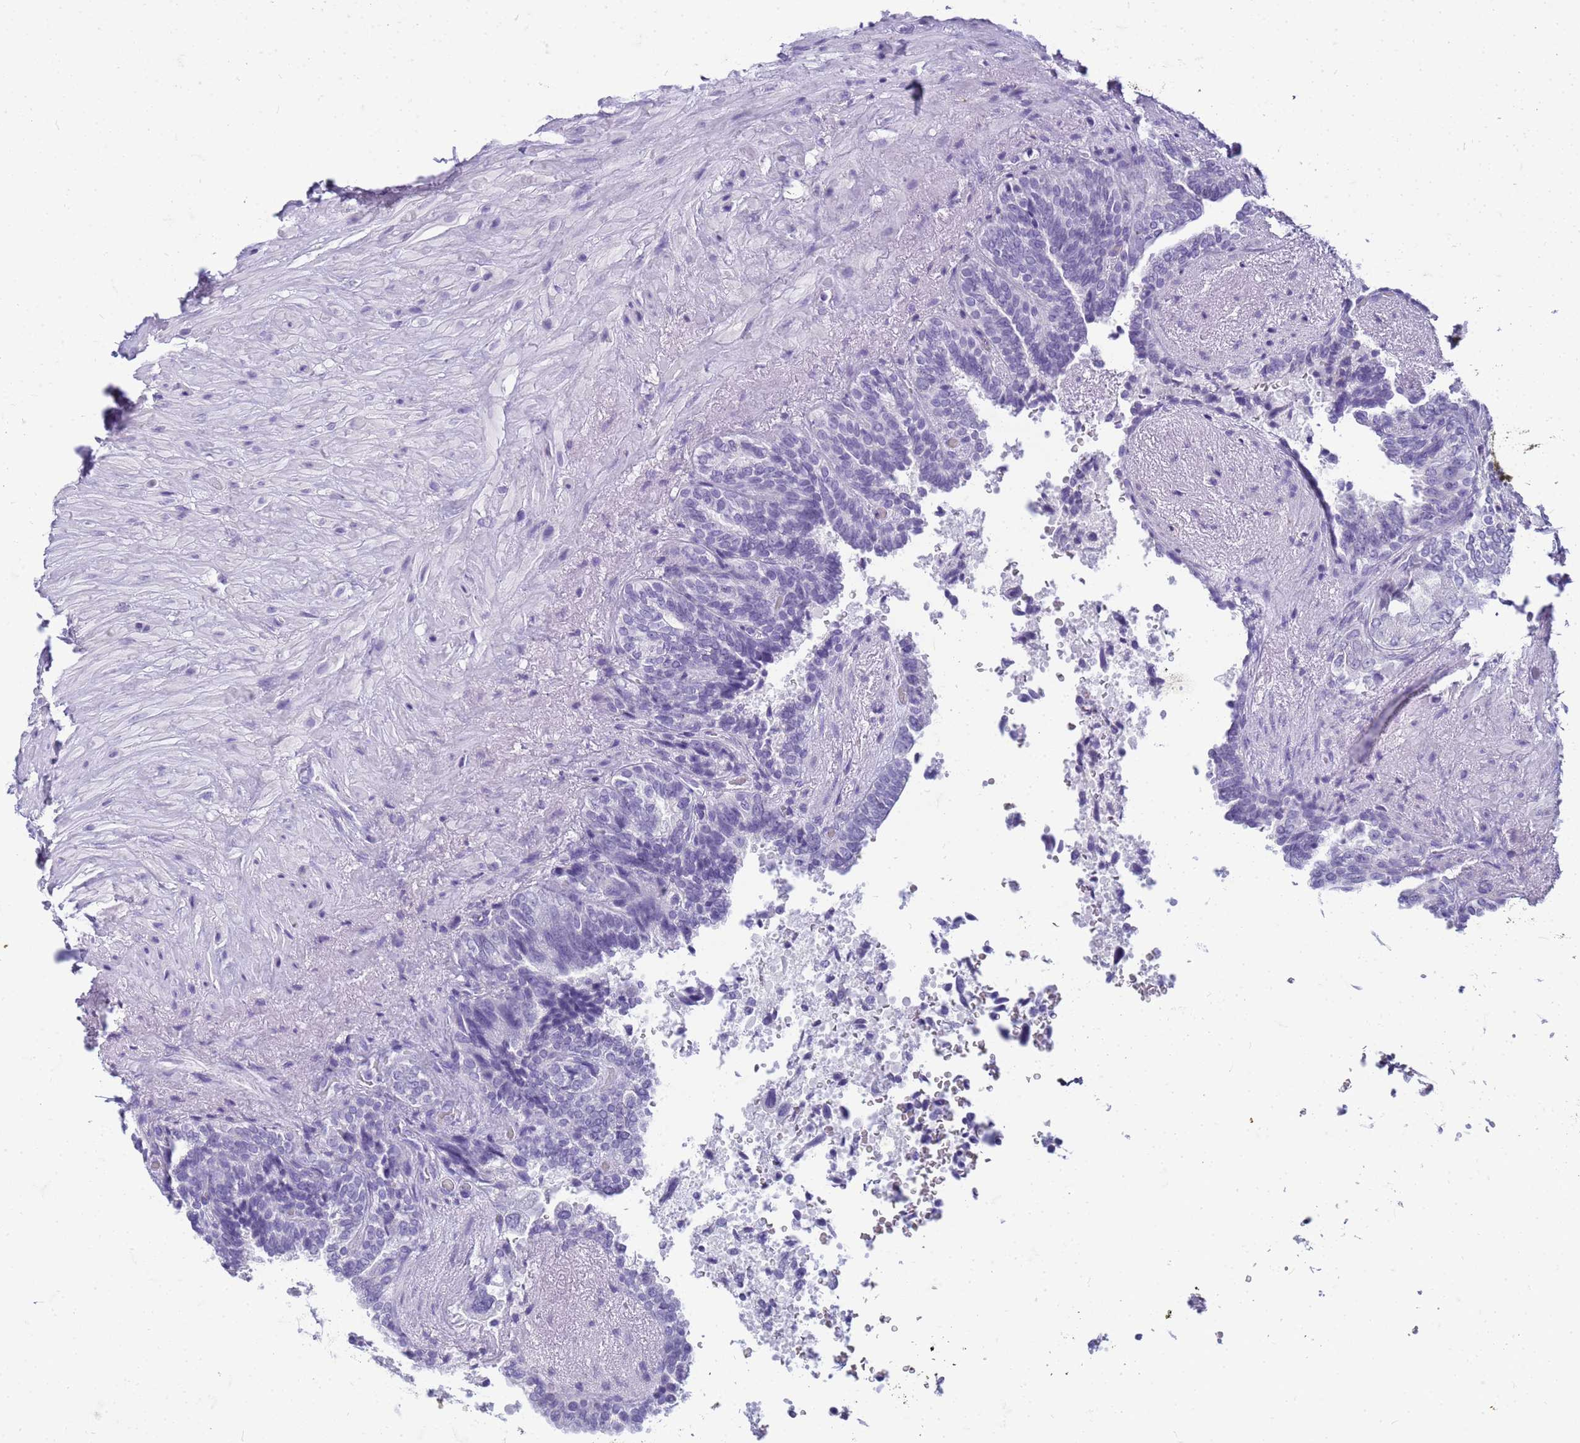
{"staining": {"intensity": "negative", "quantity": "none", "location": "none"}, "tissue": "seminal vesicle", "cell_type": "Glandular cells", "image_type": "normal", "snomed": [{"axis": "morphology", "description": "Normal tissue, NOS"}, {"axis": "topography", "description": "Seminal veicle"}, {"axis": "topography", "description": "Peripheral nerve tissue"}], "caption": "DAB (3,3'-diaminobenzidine) immunohistochemical staining of normal human seminal vesicle shows no significant staining in glandular cells.", "gene": "CFAP100", "patient": {"sex": "male", "age": 63}}